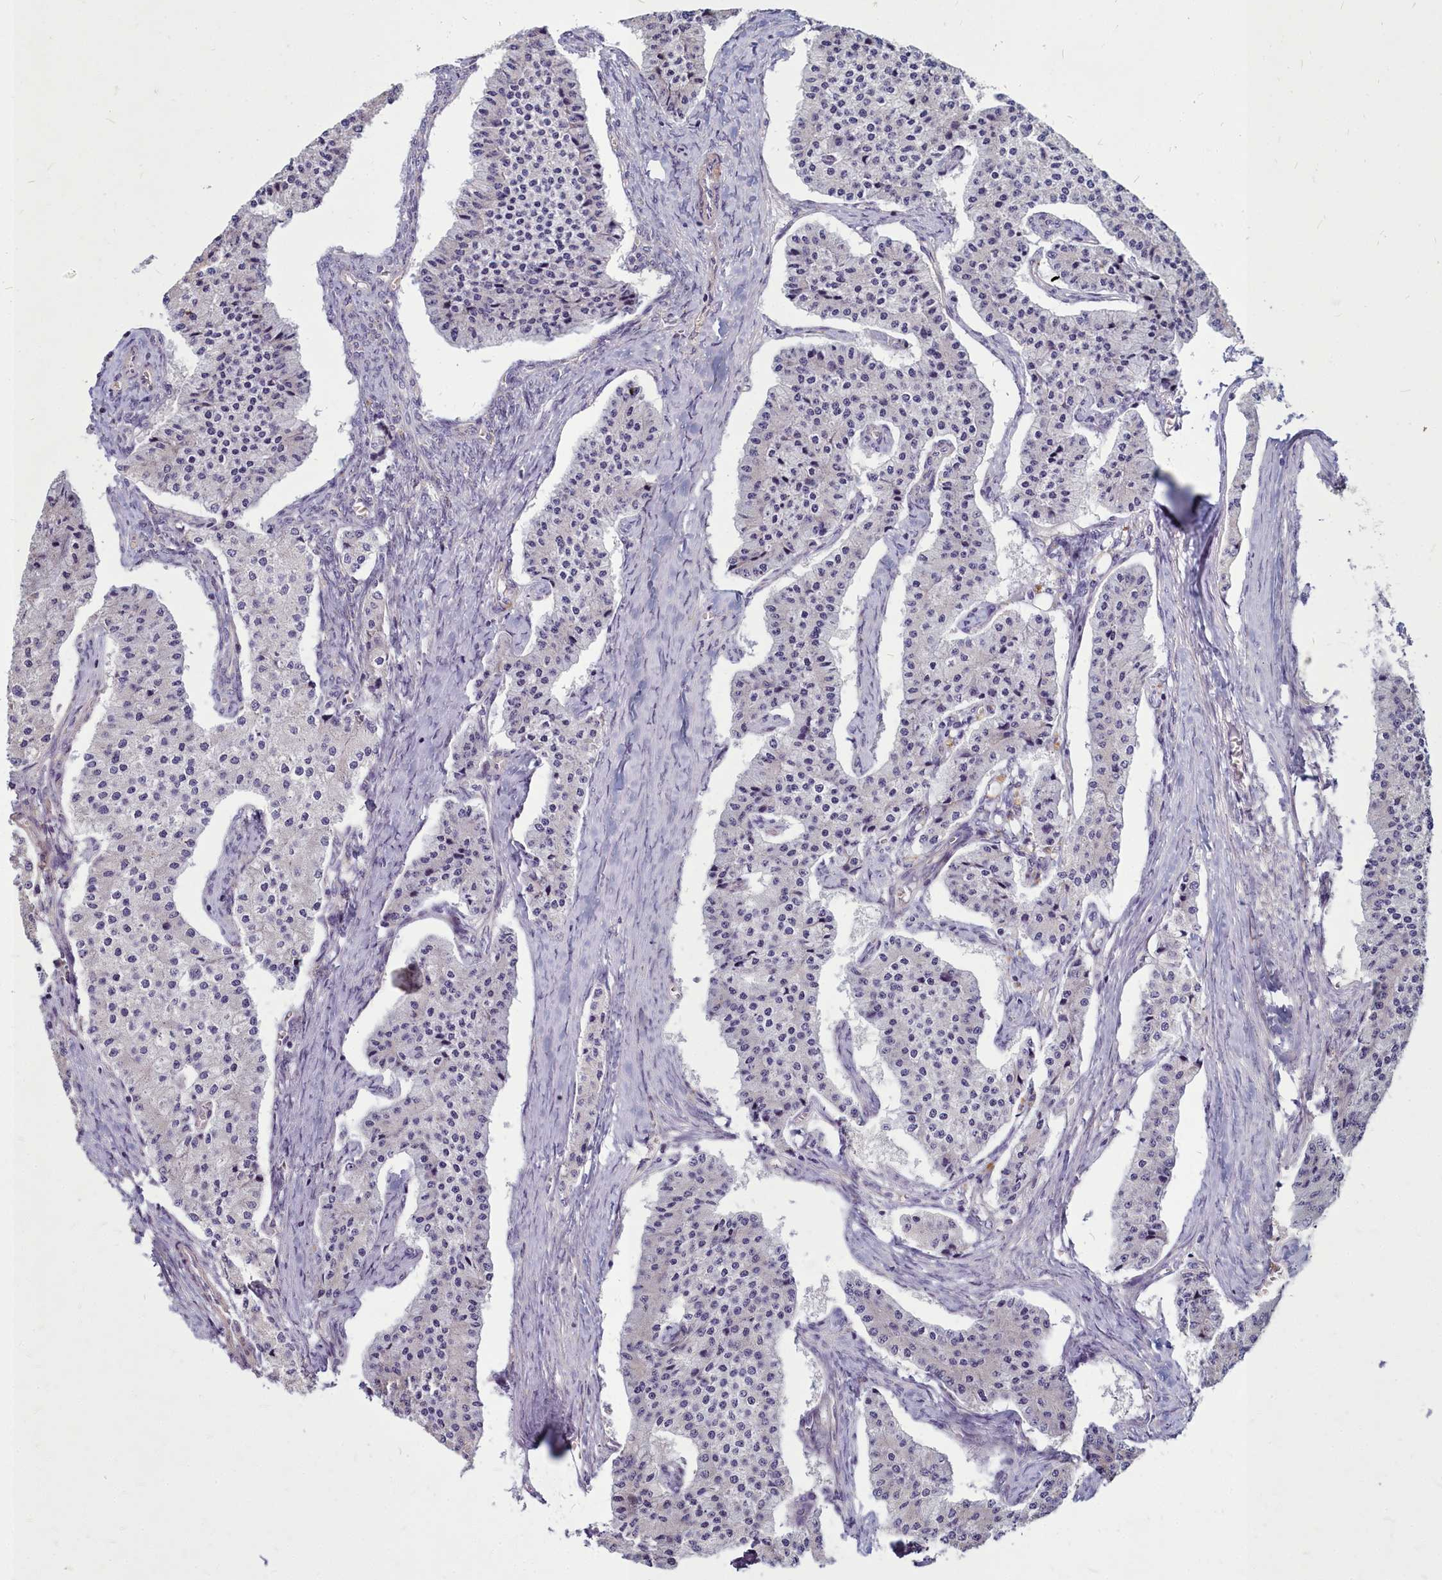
{"staining": {"intensity": "negative", "quantity": "none", "location": "none"}, "tissue": "carcinoid", "cell_type": "Tumor cells", "image_type": "cancer", "snomed": [{"axis": "morphology", "description": "Carcinoid, malignant, NOS"}, {"axis": "topography", "description": "Colon"}], "caption": "Immunohistochemical staining of human carcinoid (malignant) displays no significant expression in tumor cells.", "gene": "SMPD4", "patient": {"sex": "female", "age": 52}}